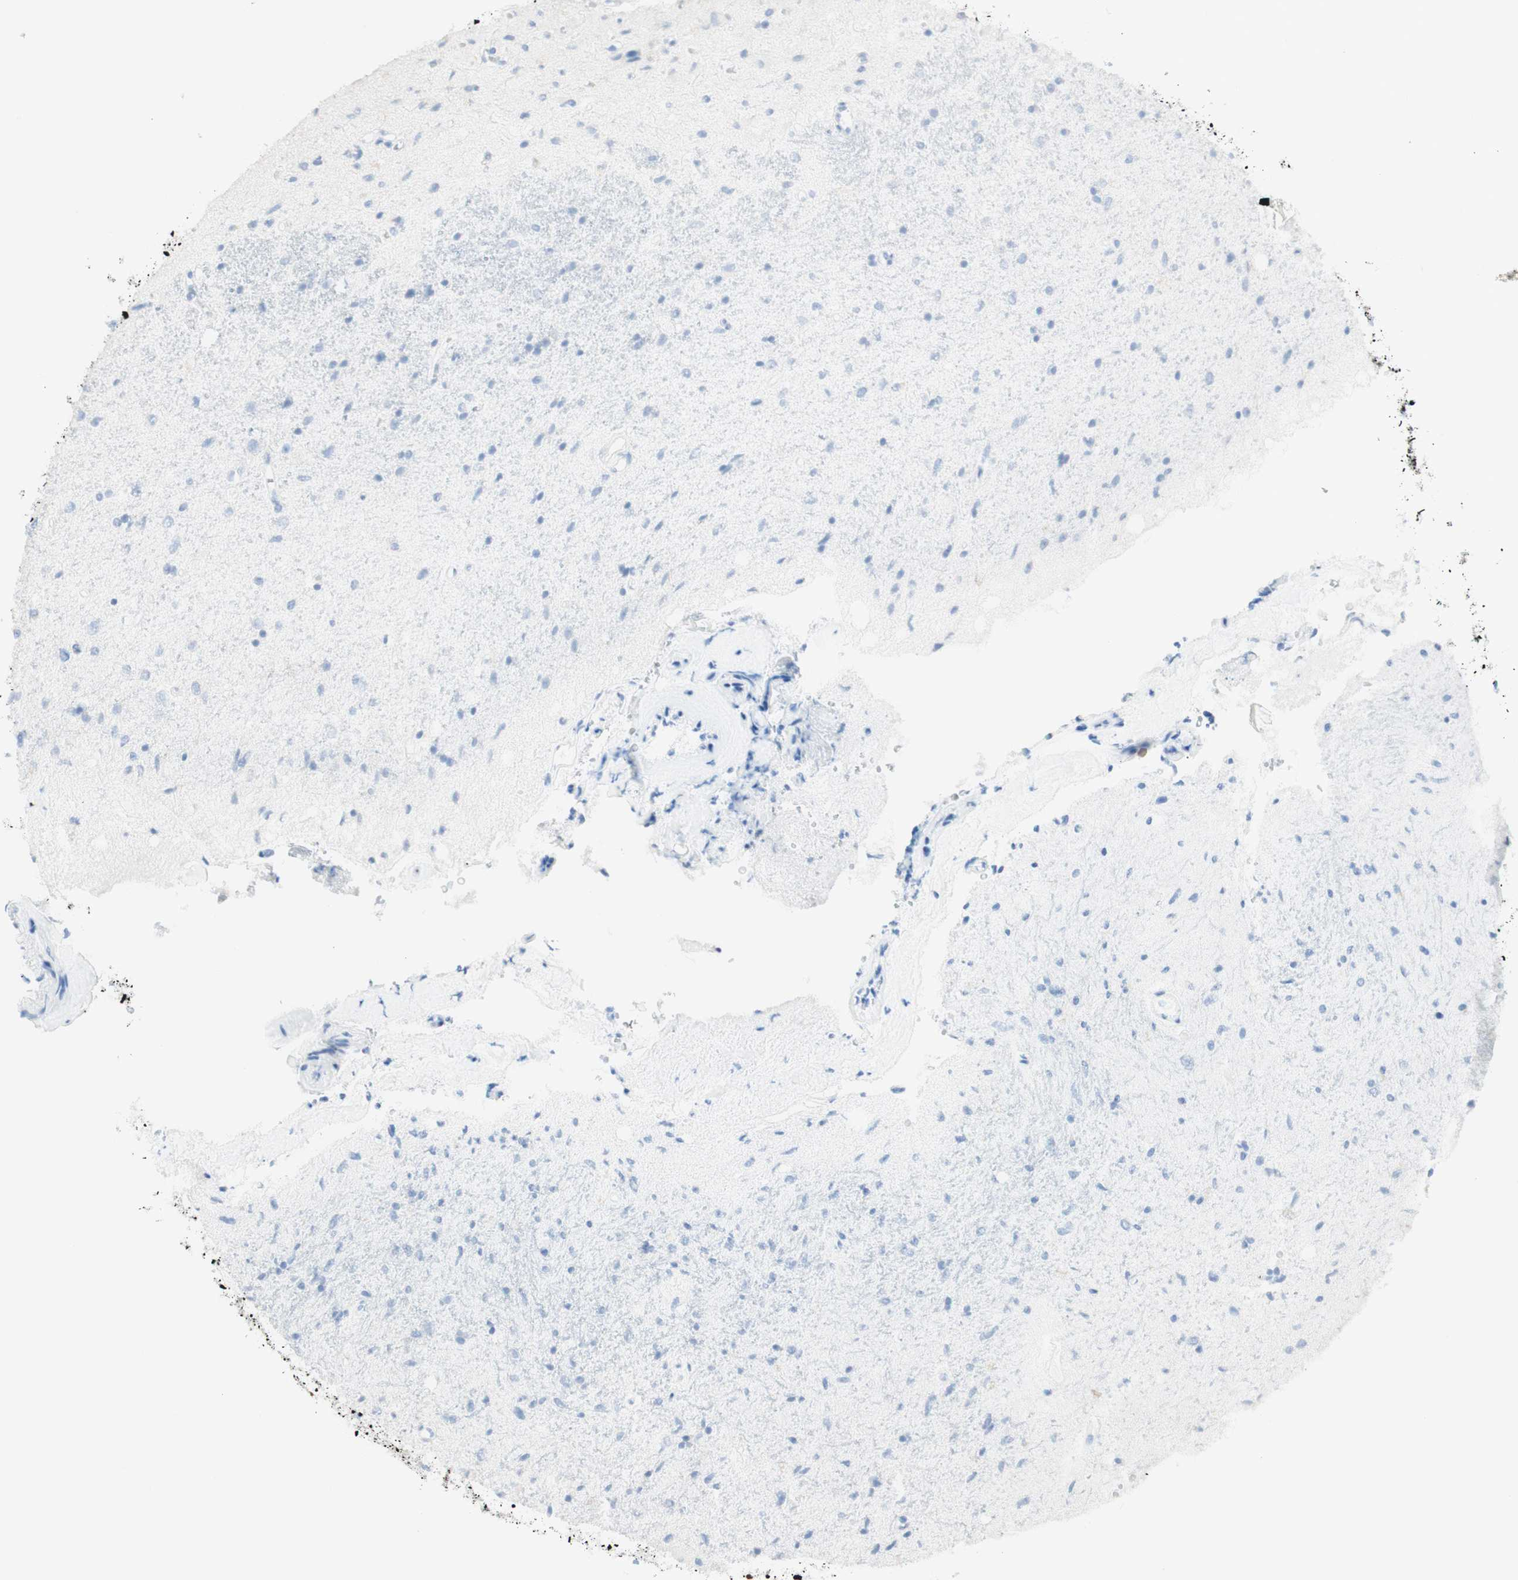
{"staining": {"intensity": "negative", "quantity": "none", "location": "none"}, "tissue": "glioma", "cell_type": "Tumor cells", "image_type": "cancer", "snomed": [{"axis": "morphology", "description": "Glioma, malignant, Low grade"}, {"axis": "topography", "description": "Brain"}], "caption": "DAB immunohistochemical staining of glioma reveals no significant expression in tumor cells. (DAB IHC visualized using brightfield microscopy, high magnification).", "gene": "TPO", "patient": {"sex": "male", "age": 77}}